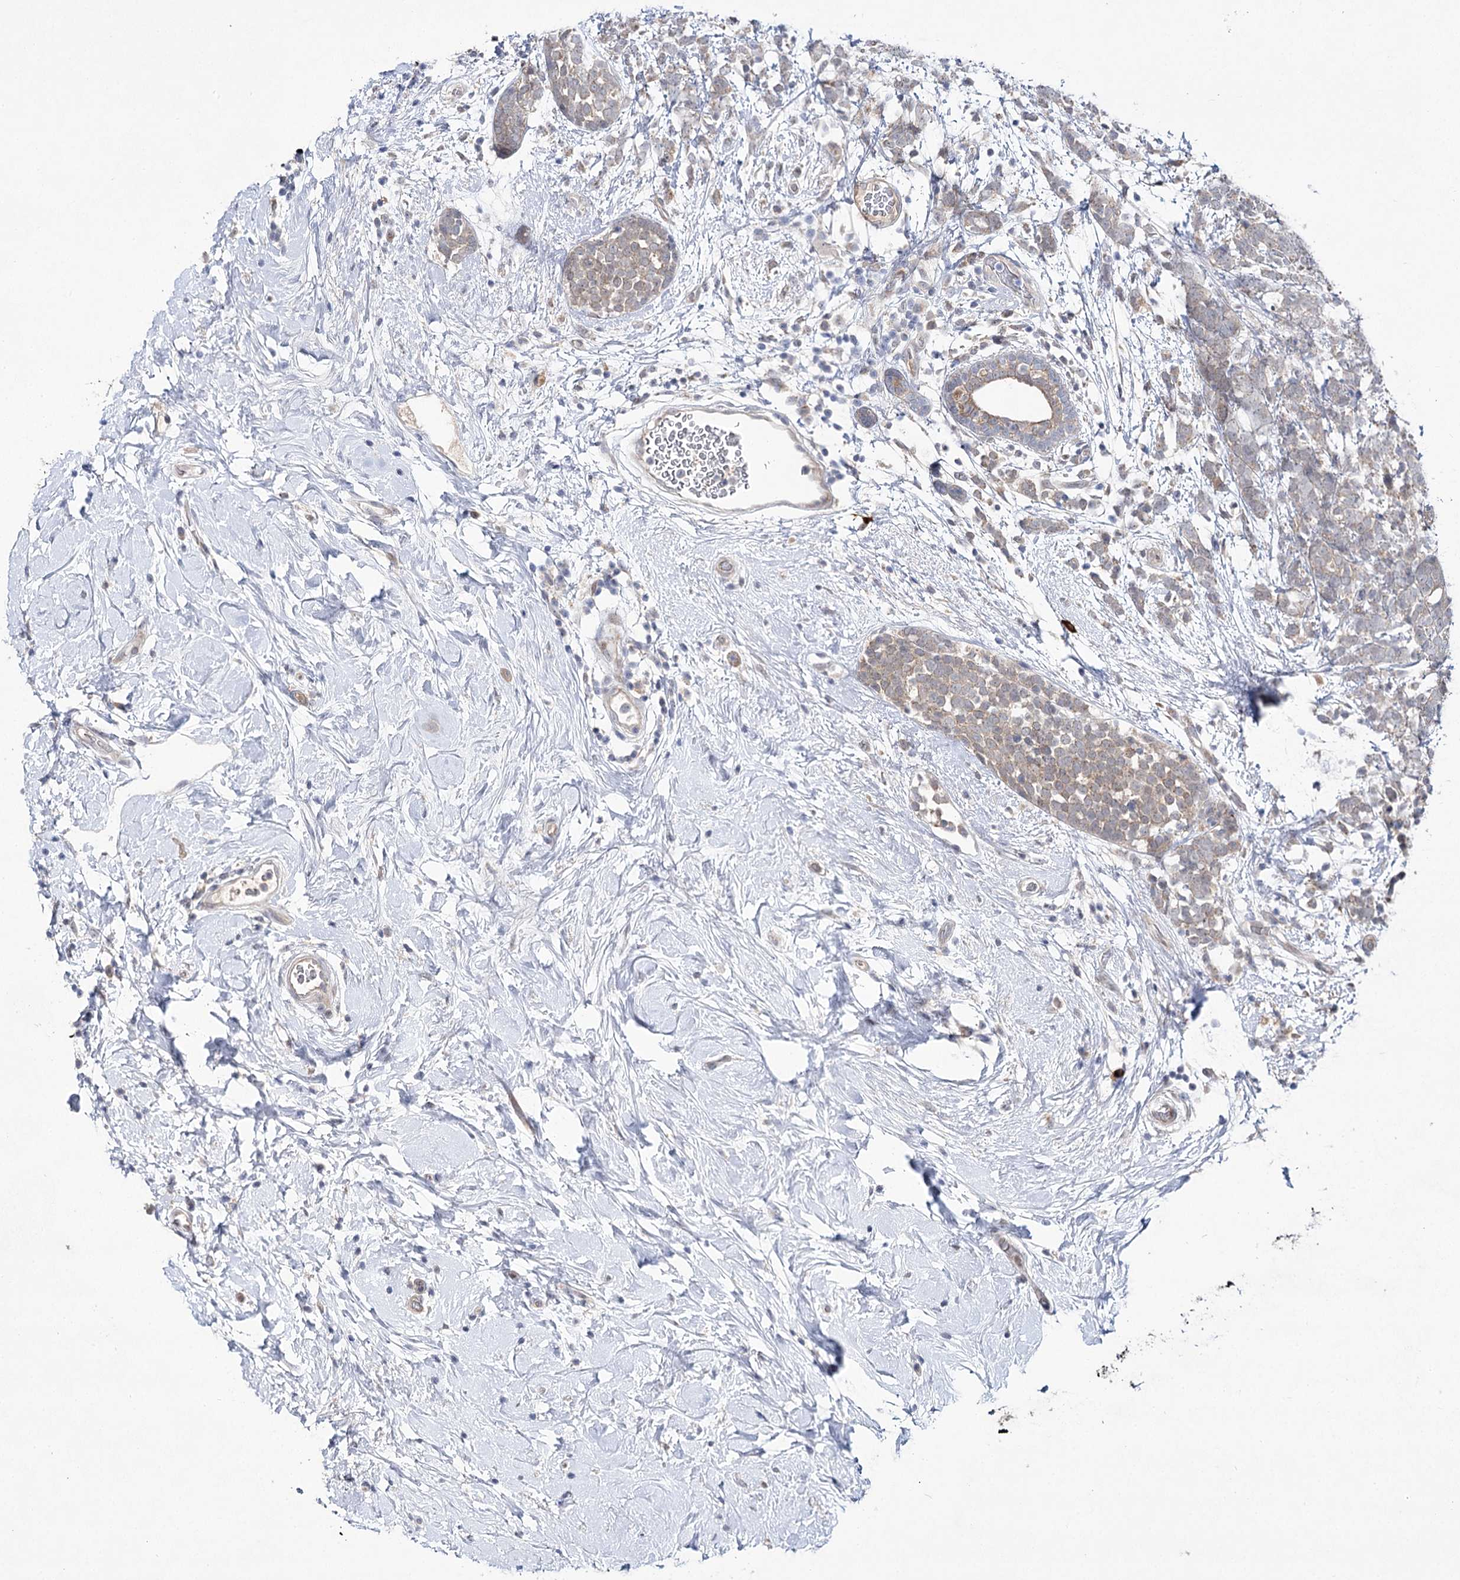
{"staining": {"intensity": "weak", "quantity": "25%-75%", "location": "cytoplasmic/membranous"}, "tissue": "breast cancer", "cell_type": "Tumor cells", "image_type": "cancer", "snomed": [{"axis": "morphology", "description": "Lobular carcinoma"}, {"axis": "topography", "description": "Breast"}], "caption": "An immunohistochemistry (IHC) micrograph of tumor tissue is shown. Protein staining in brown highlights weak cytoplasmic/membranous positivity in lobular carcinoma (breast) within tumor cells.", "gene": "ARHGAP32", "patient": {"sex": "female", "age": 58}}